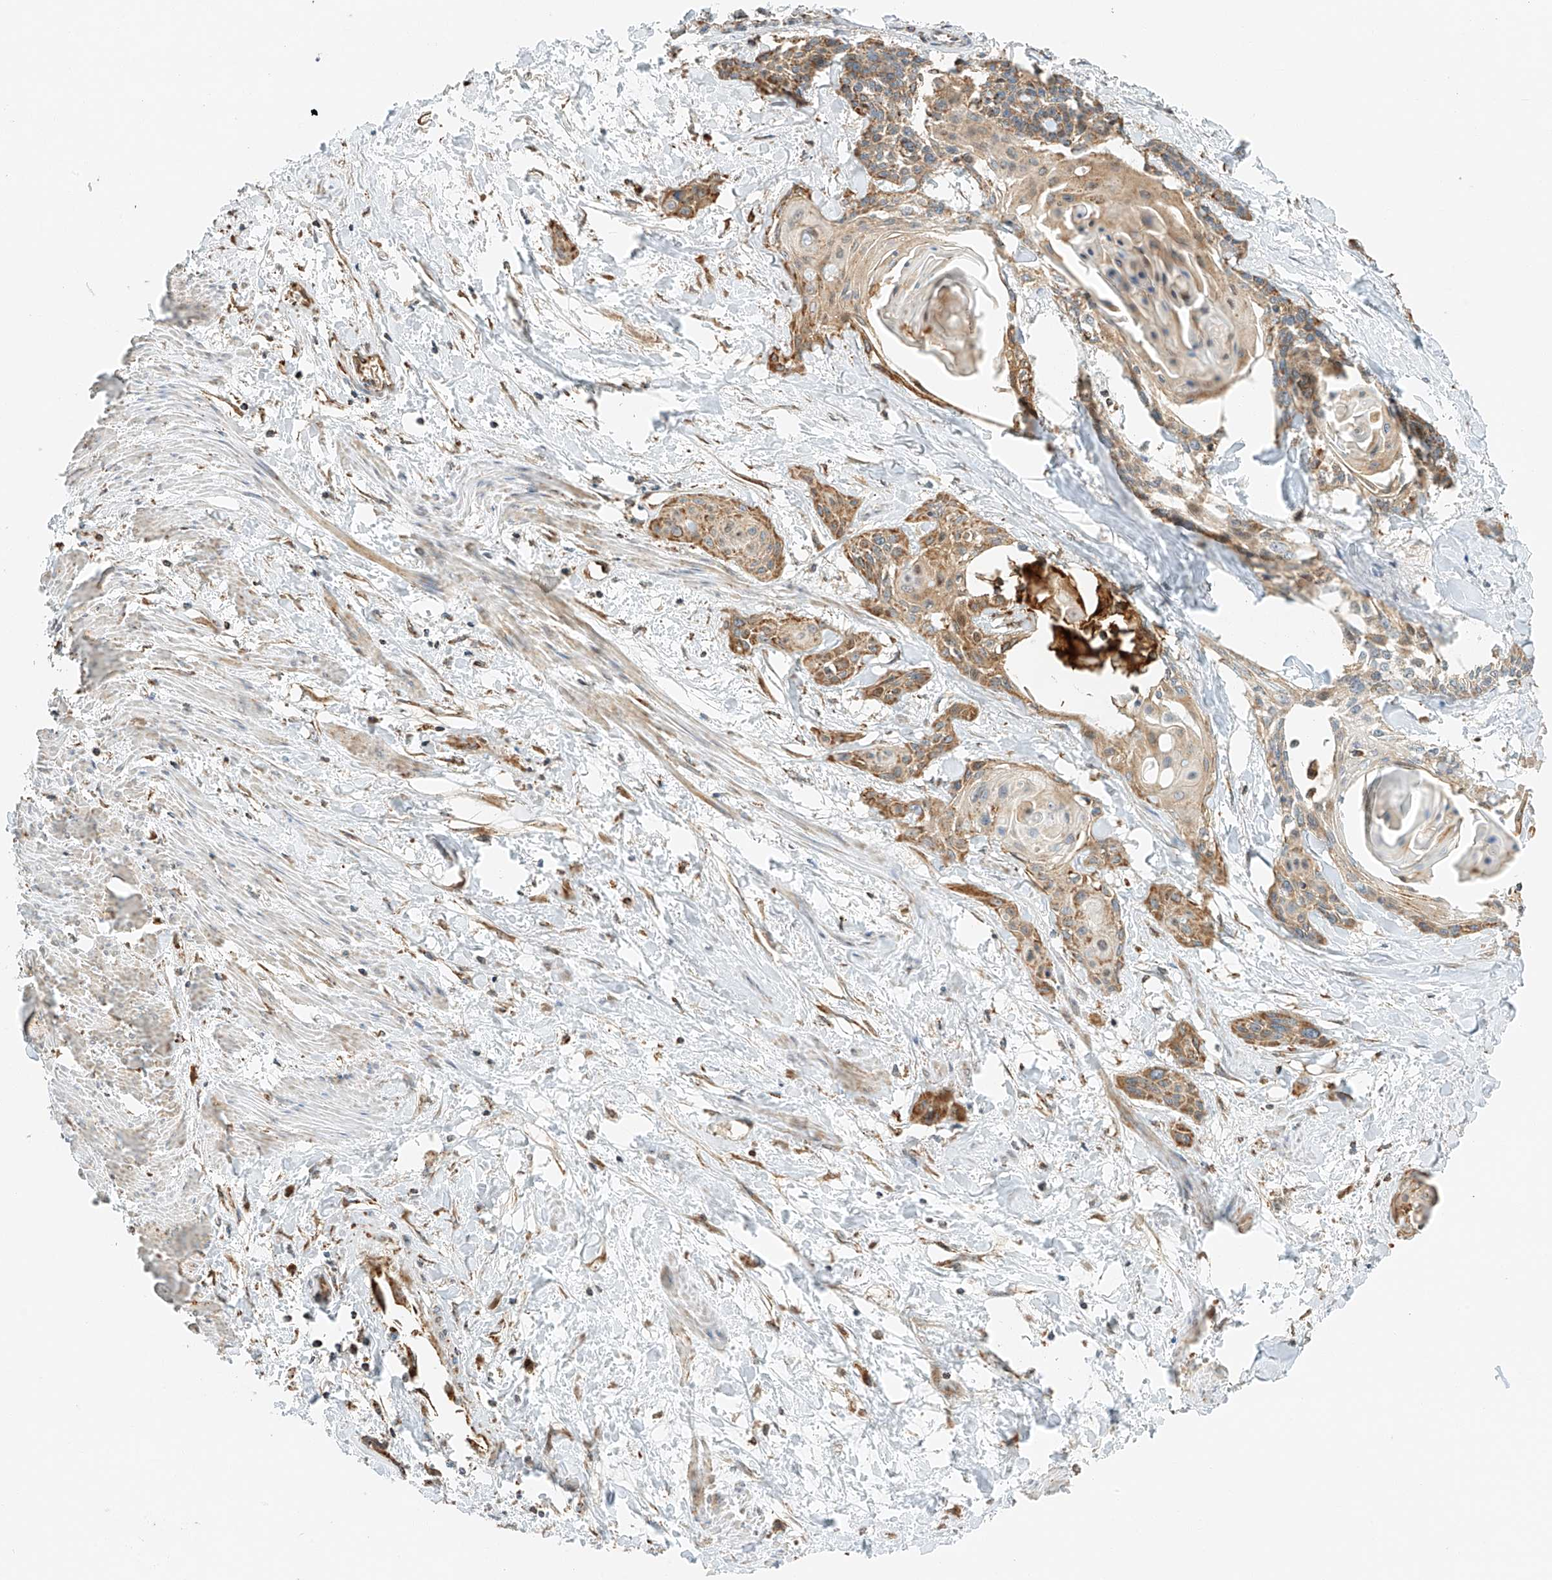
{"staining": {"intensity": "moderate", "quantity": ">75%", "location": "cytoplasmic/membranous"}, "tissue": "cervical cancer", "cell_type": "Tumor cells", "image_type": "cancer", "snomed": [{"axis": "morphology", "description": "Squamous cell carcinoma, NOS"}, {"axis": "topography", "description": "Cervix"}], "caption": "Cervical squamous cell carcinoma tissue displays moderate cytoplasmic/membranous positivity in approximately >75% of tumor cells", "gene": "YIPF7", "patient": {"sex": "female", "age": 57}}